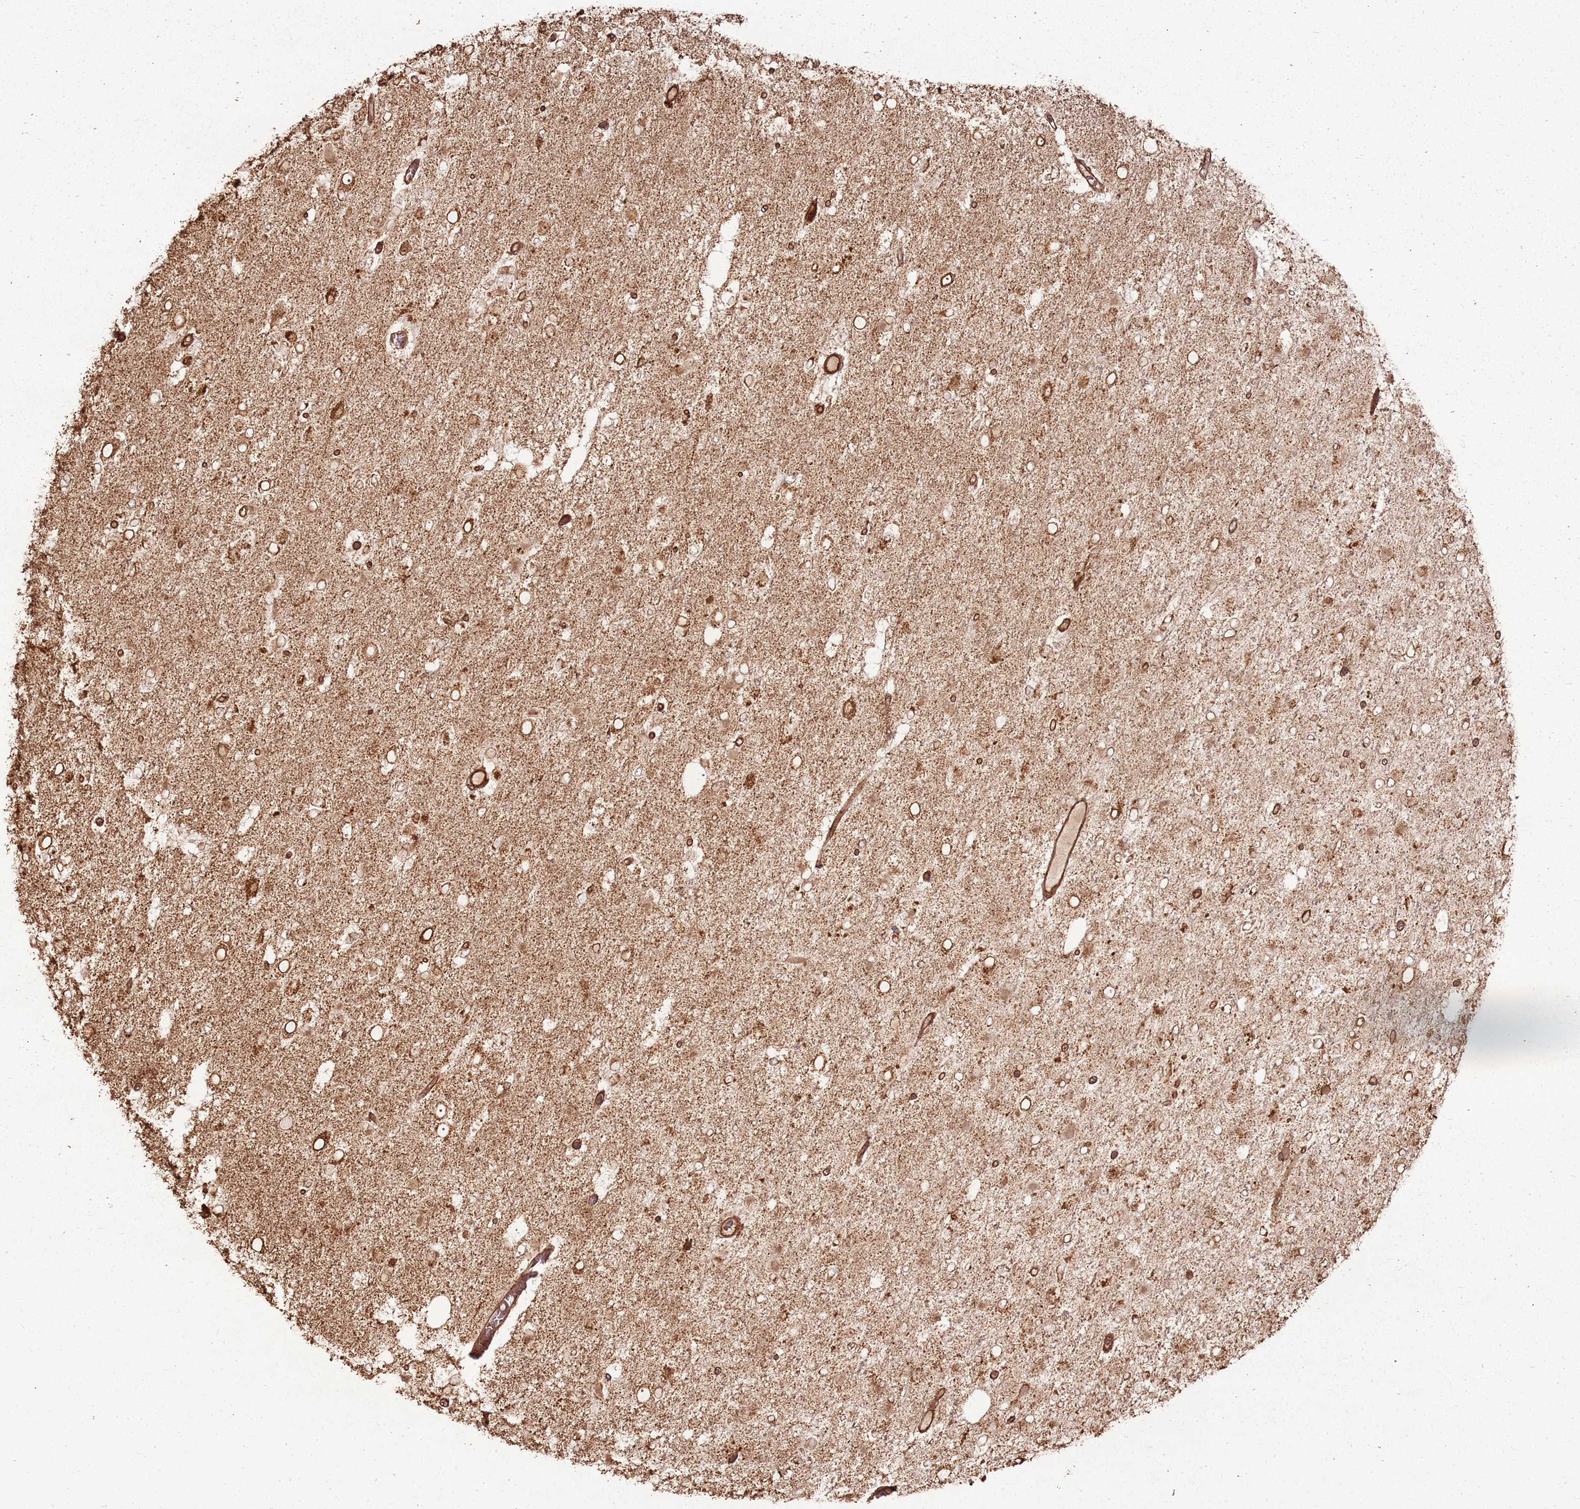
{"staining": {"intensity": "moderate", "quantity": ">75%", "location": "cytoplasmic/membranous"}, "tissue": "glioma", "cell_type": "Tumor cells", "image_type": "cancer", "snomed": [{"axis": "morphology", "description": "Glioma, malignant, High grade"}, {"axis": "topography", "description": "Brain"}], "caption": "Human malignant glioma (high-grade) stained with a protein marker displays moderate staining in tumor cells.", "gene": "MRPS6", "patient": {"sex": "male", "age": 53}}